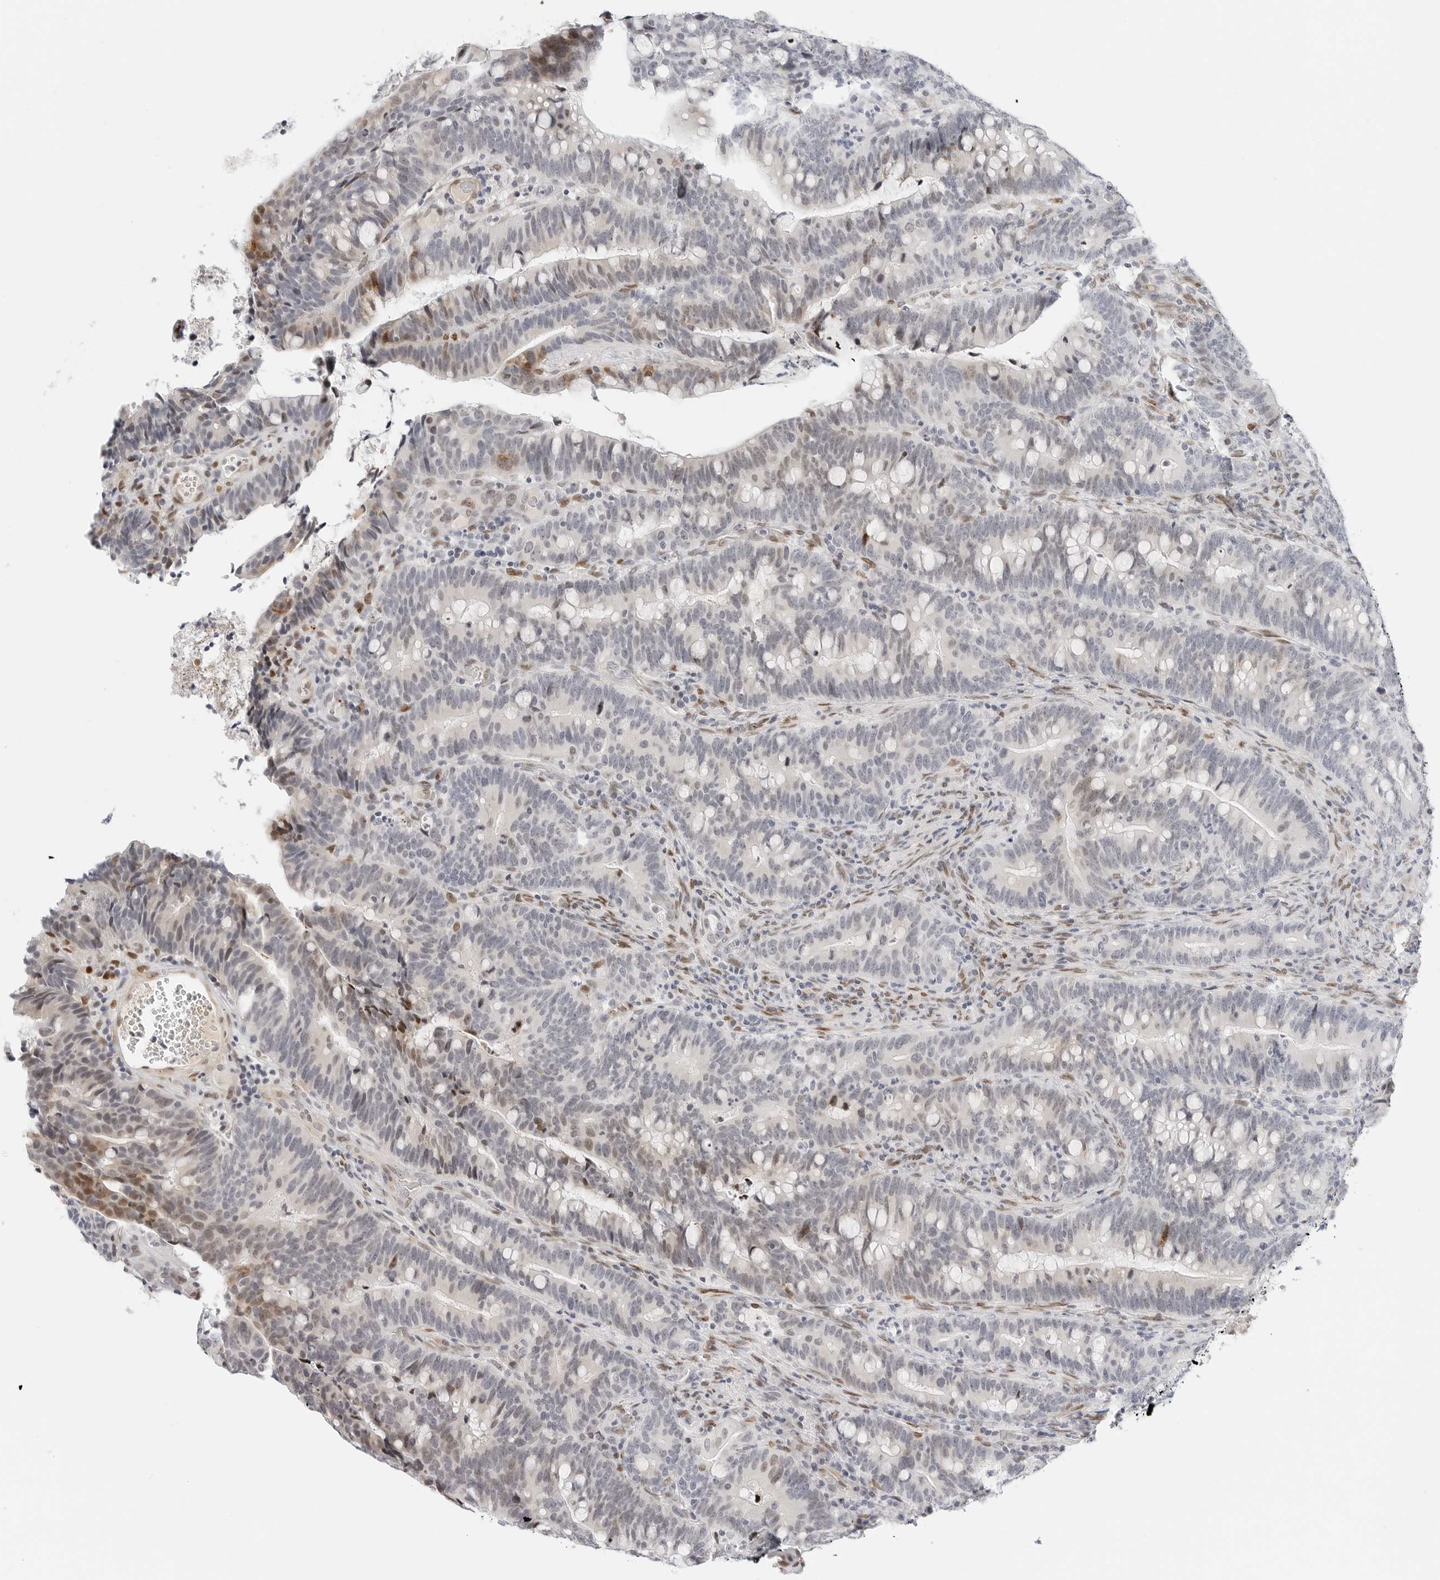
{"staining": {"intensity": "moderate", "quantity": "<25%", "location": "nuclear"}, "tissue": "colorectal cancer", "cell_type": "Tumor cells", "image_type": "cancer", "snomed": [{"axis": "morphology", "description": "Adenocarcinoma, NOS"}, {"axis": "topography", "description": "Colon"}], "caption": "Approximately <25% of tumor cells in human colorectal adenocarcinoma demonstrate moderate nuclear protein expression as visualized by brown immunohistochemical staining.", "gene": "SPIDR", "patient": {"sex": "female", "age": 66}}